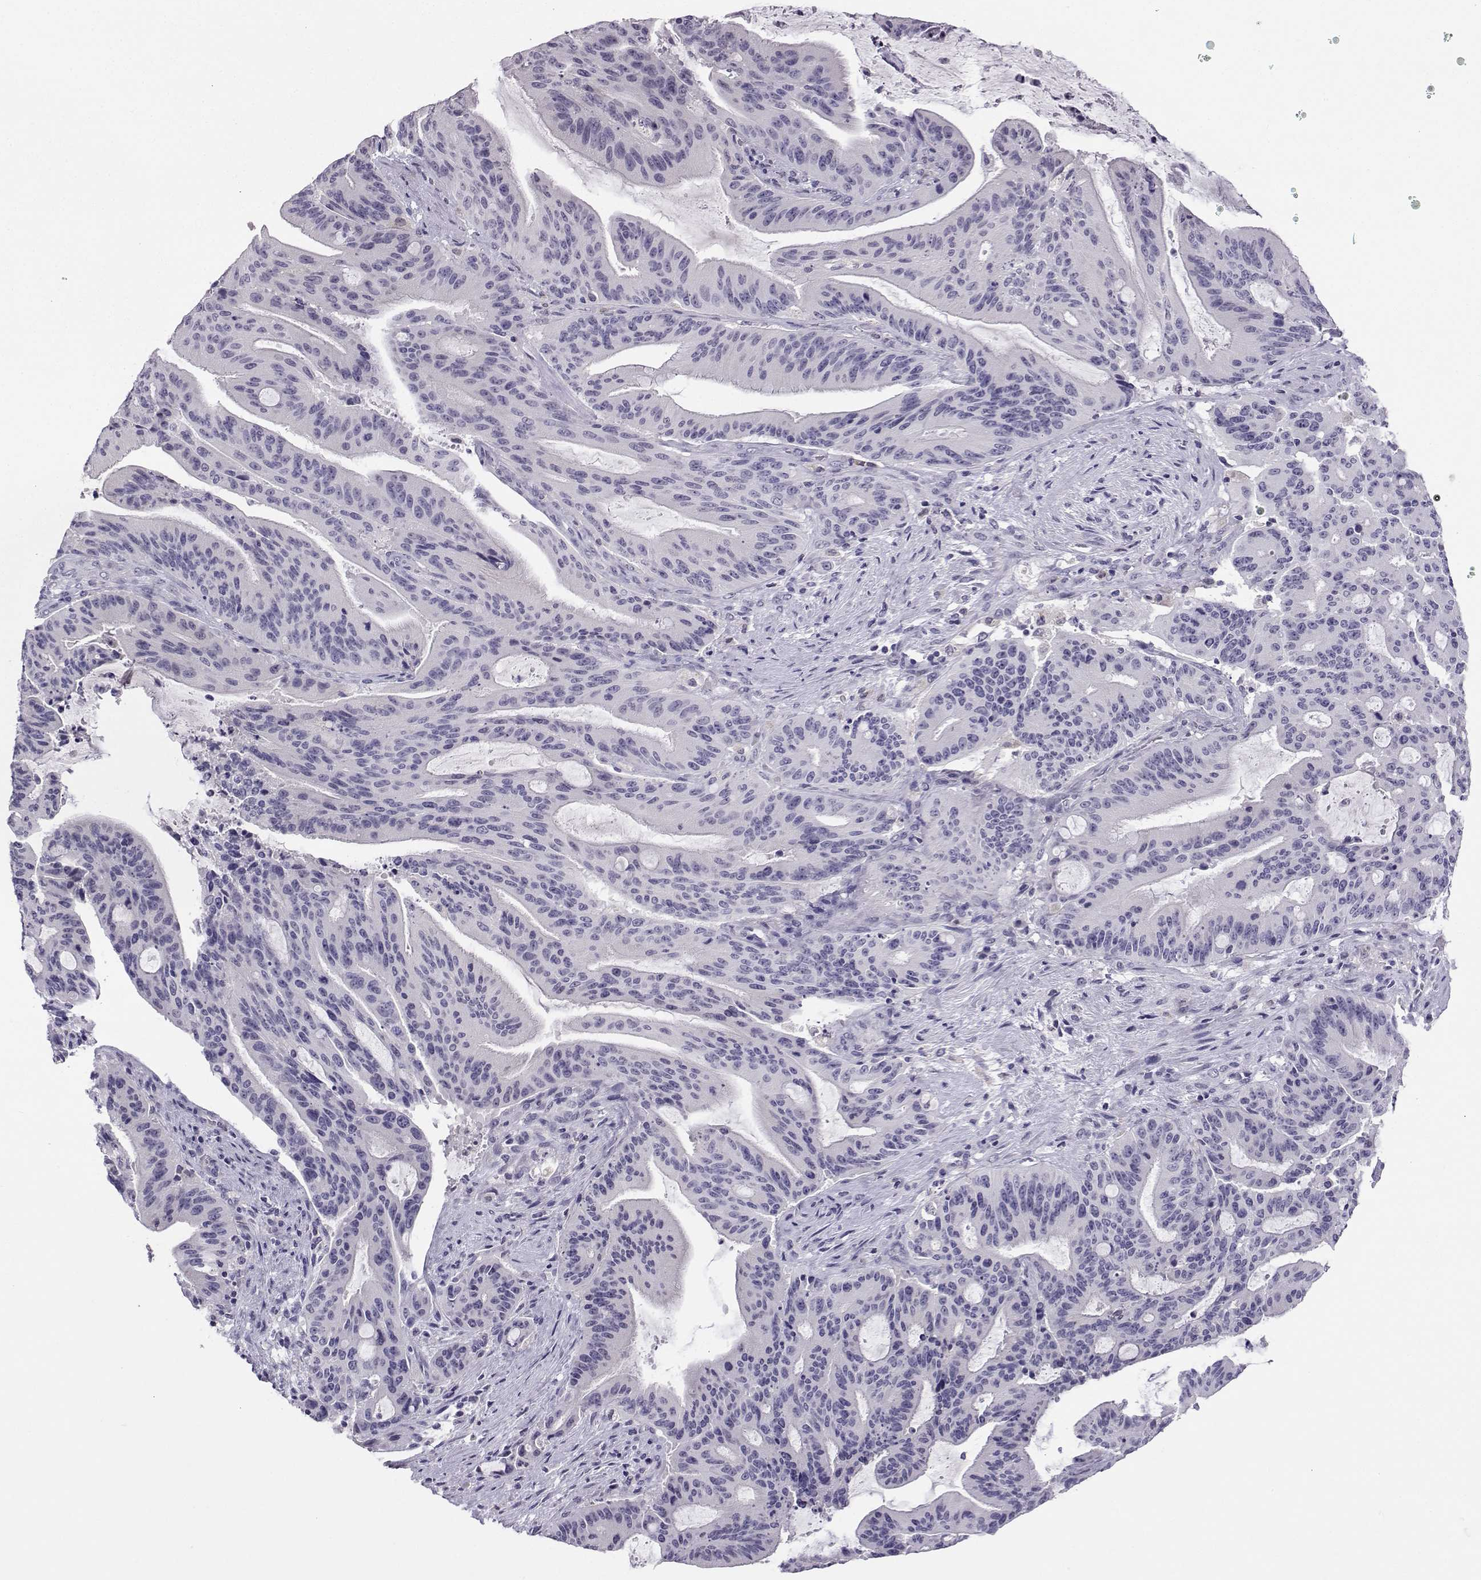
{"staining": {"intensity": "negative", "quantity": "none", "location": "none"}, "tissue": "liver cancer", "cell_type": "Tumor cells", "image_type": "cancer", "snomed": [{"axis": "morphology", "description": "Cholangiocarcinoma"}, {"axis": "topography", "description": "Liver"}], "caption": "Tumor cells show no significant protein staining in liver cancer. Nuclei are stained in blue.", "gene": "TBR1", "patient": {"sex": "female", "age": 73}}